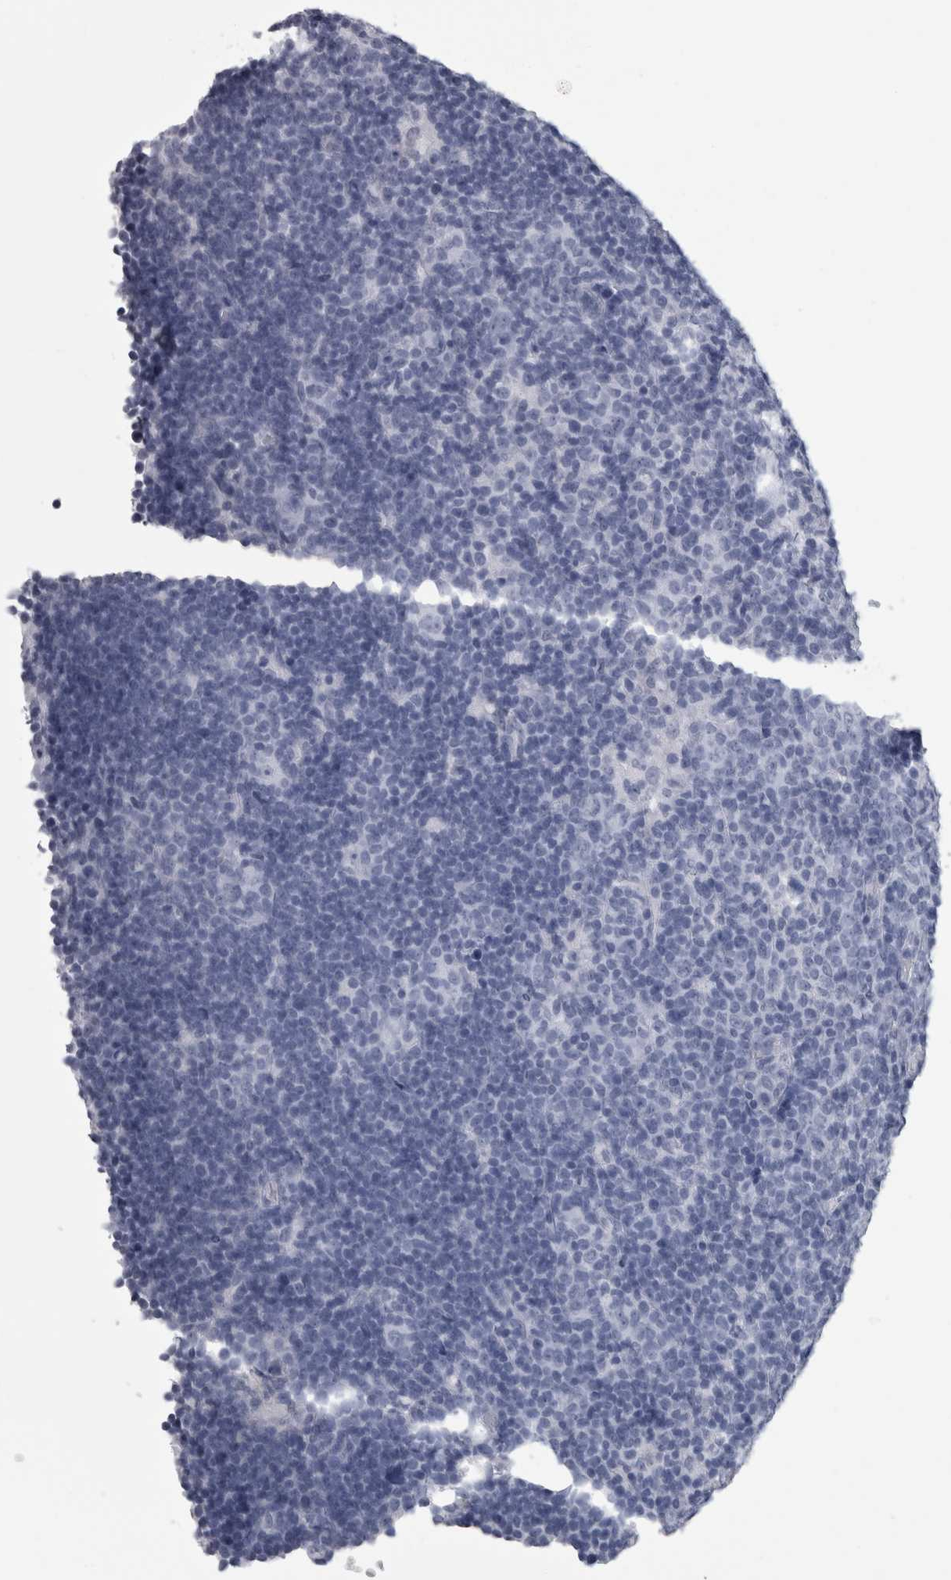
{"staining": {"intensity": "negative", "quantity": "none", "location": "none"}, "tissue": "lymphoma", "cell_type": "Tumor cells", "image_type": "cancer", "snomed": [{"axis": "morphology", "description": "Hodgkin's disease, NOS"}, {"axis": "topography", "description": "Lymph node"}], "caption": "Tumor cells show no significant protein expression in lymphoma.", "gene": "AFMID", "patient": {"sex": "female", "age": 57}}